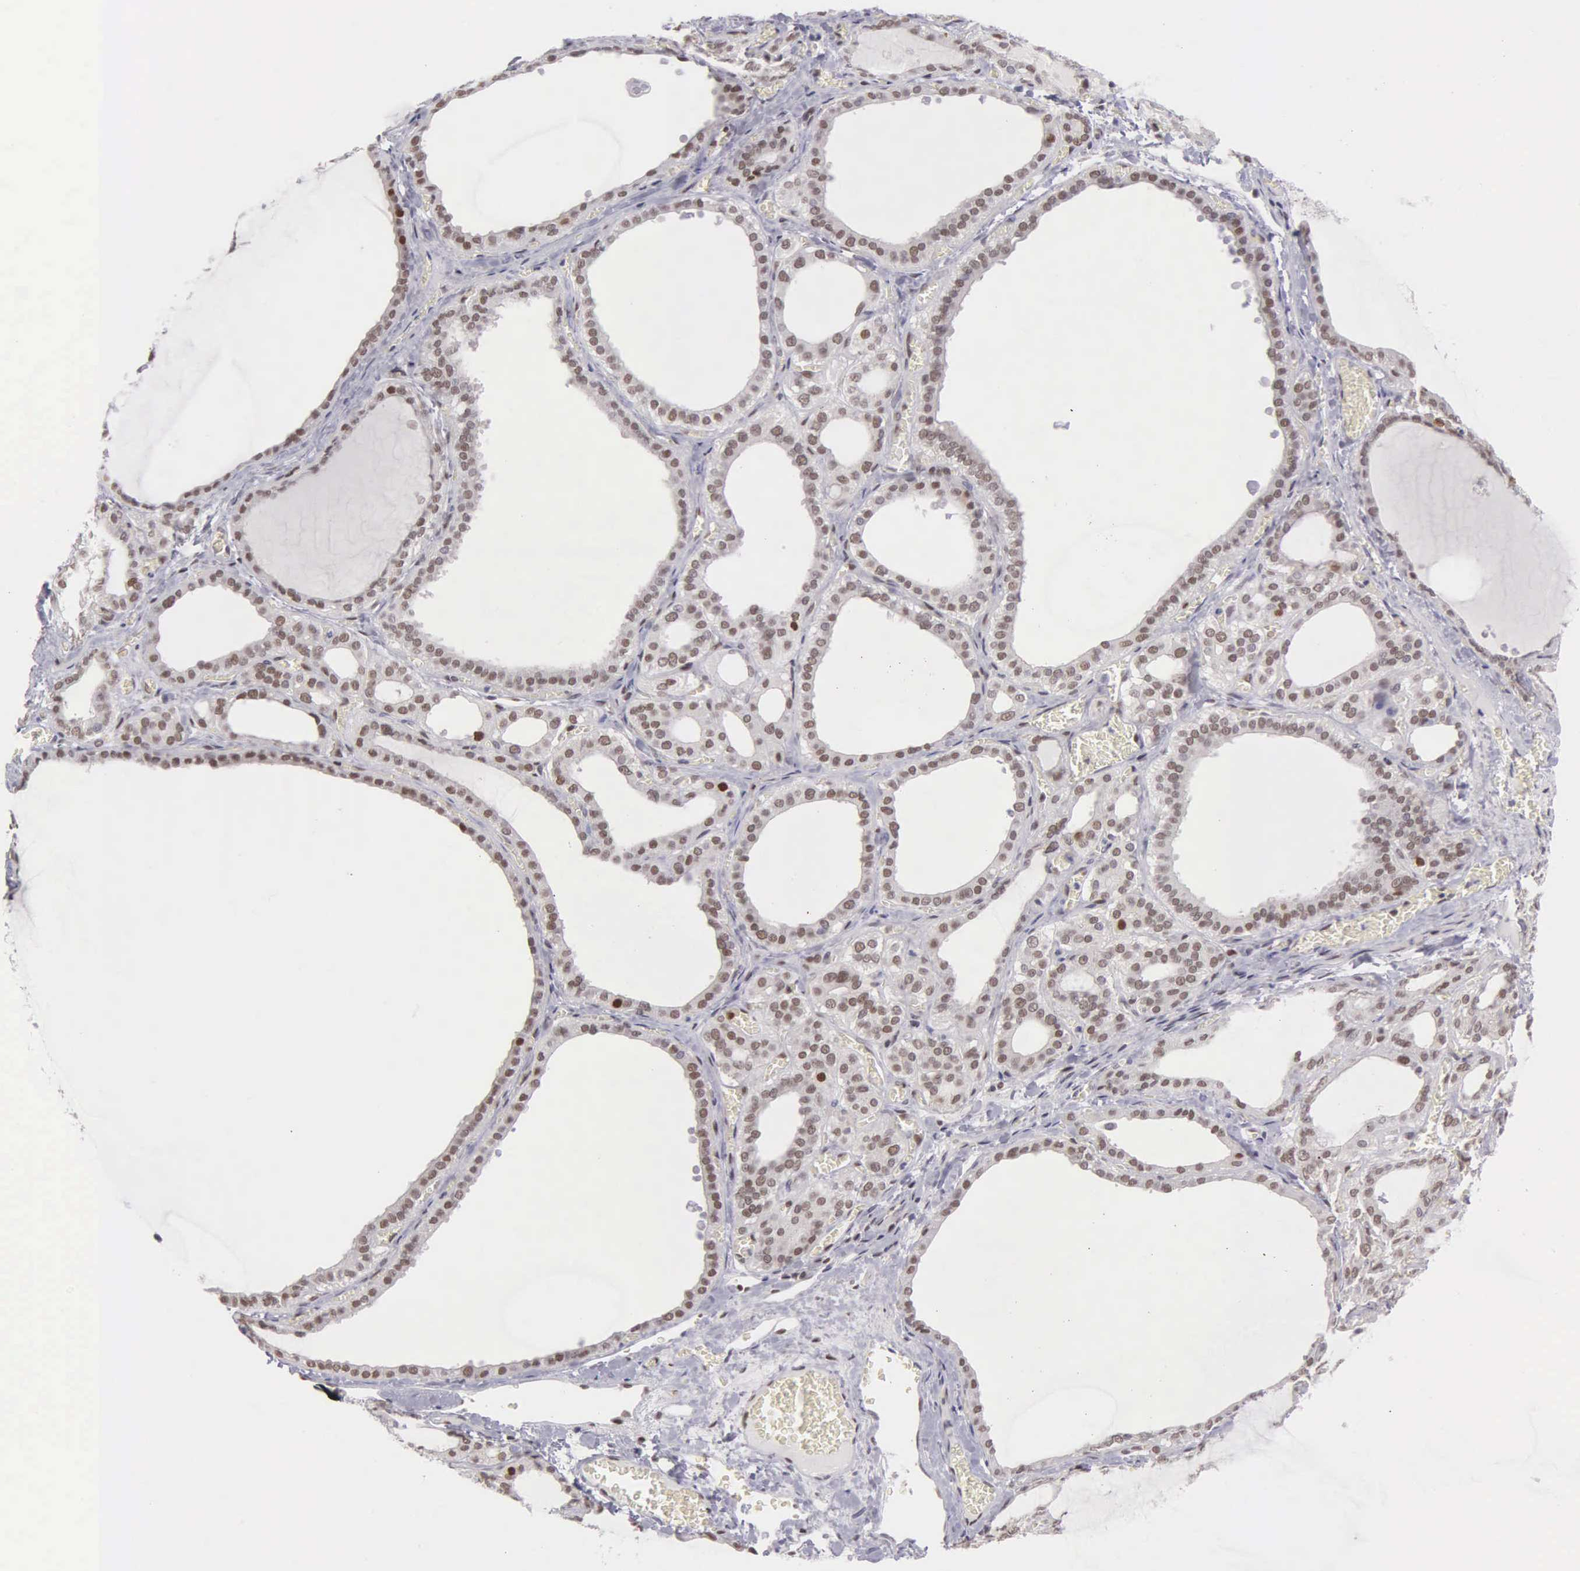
{"staining": {"intensity": "moderate", "quantity": "25%-75%", "location": "nuclear"}, "tissue": "thyroid gland", "cell_type": "Glandular cells", "image_type": "normal", "snomed": [{"axis": "morphology", "description": "Normal tissue, NOS"}, {"axis": "topography", "description": "Thyroid gland"}], "caption": "Benign thyroid gland displays moderate nuclear staining in about 25%-75% of glandular cells, visualized by immunohistochemistry.", "gene": "UBR7", "patient": {"sex": "female", "age": 55}}